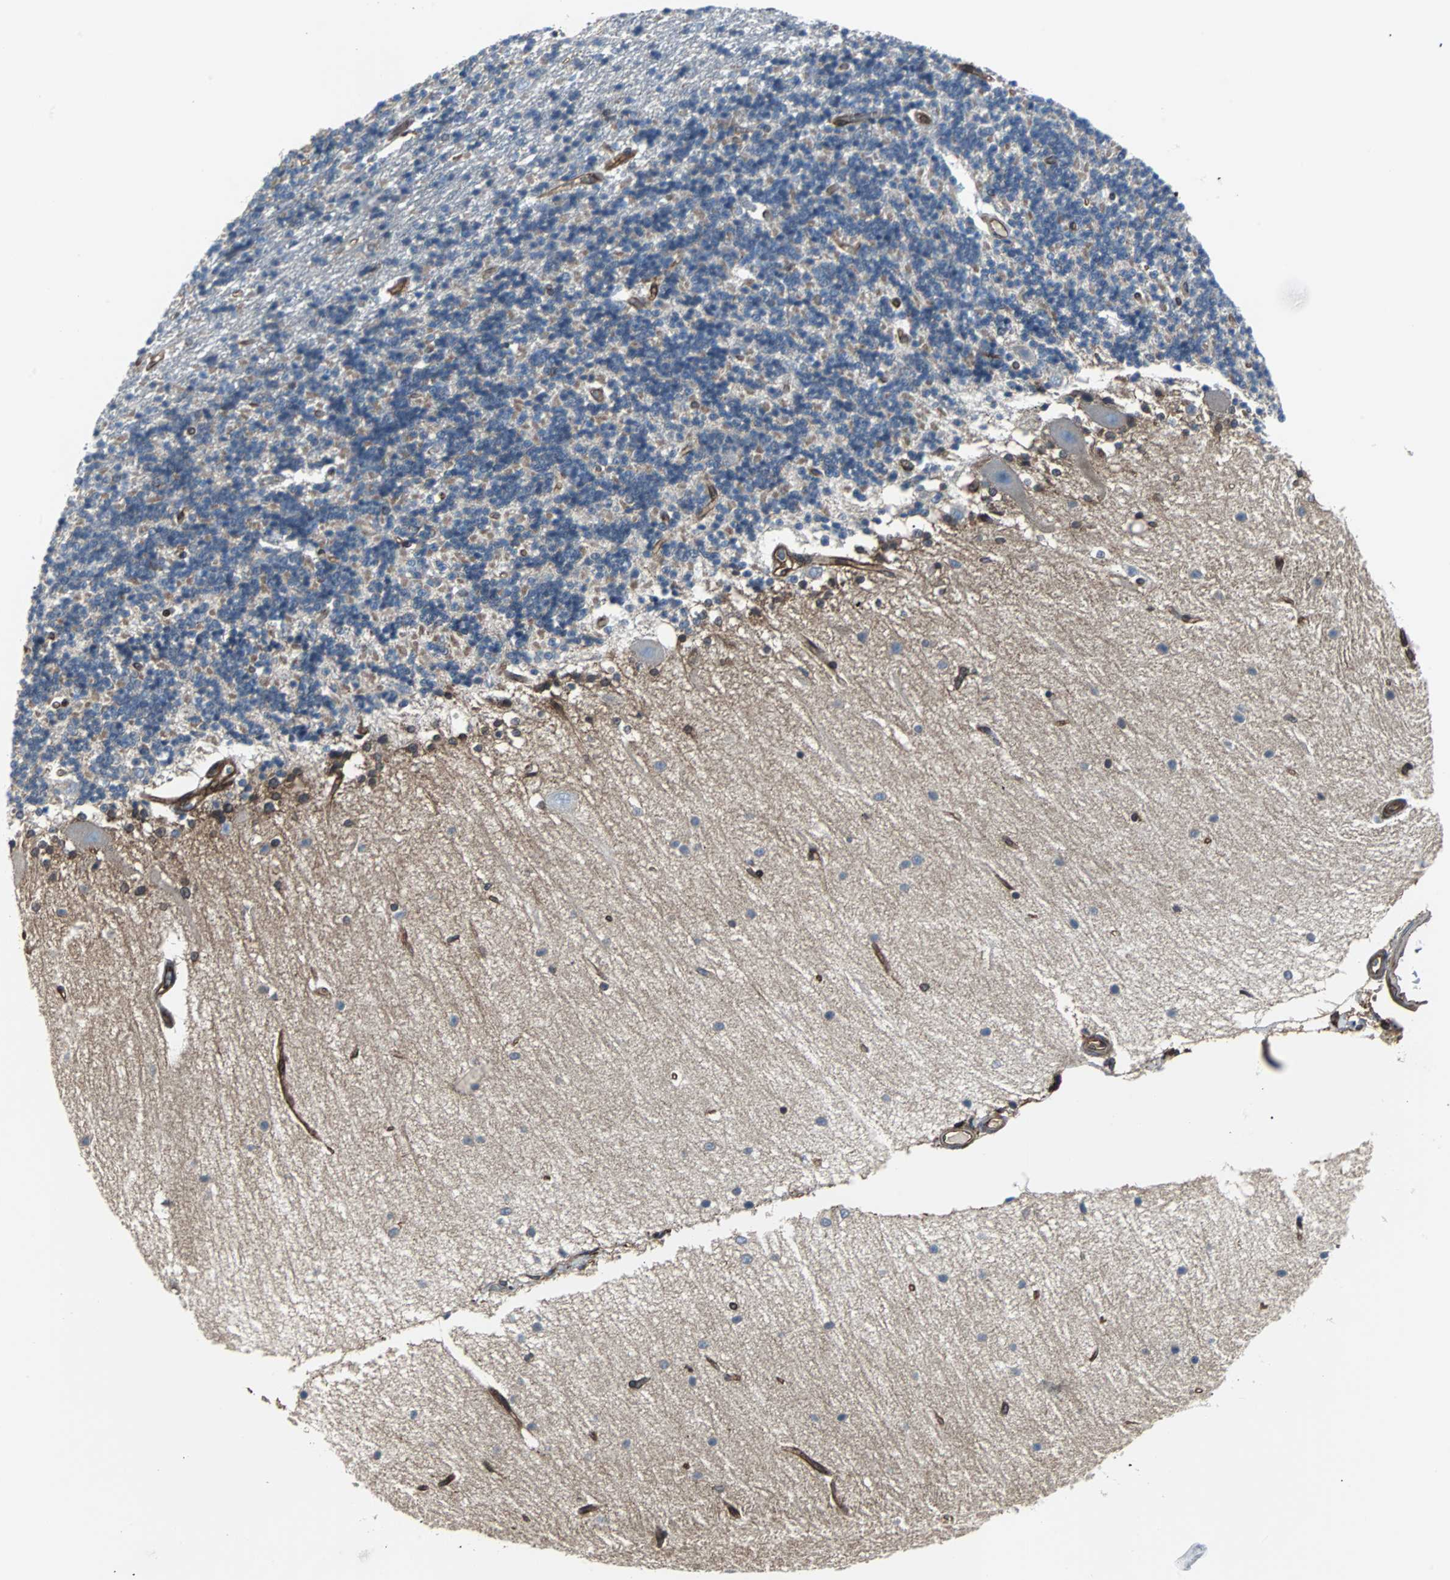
{"staining": {"intensity": "weak", "quantity": "25%-75%", "location": "cytoplasmic/membranous"}, "tissue": "cerebellum", "cell_type": "Cells in granular layer", "image_type": "normal", "snomed": [{"axis": "morphology", "description": "Normal tissue, NOS"}, {"axis": "topography", "description": "Cerebellum"}], "caption": "Normal cerebellum displays weak cytoplasmic/membranous positivity in approximately 25%-75% of cells in granular layer, visualized by immunohistochemistry.", "gene": "RELA", "patient": {"sex": "female", "age": 54}}